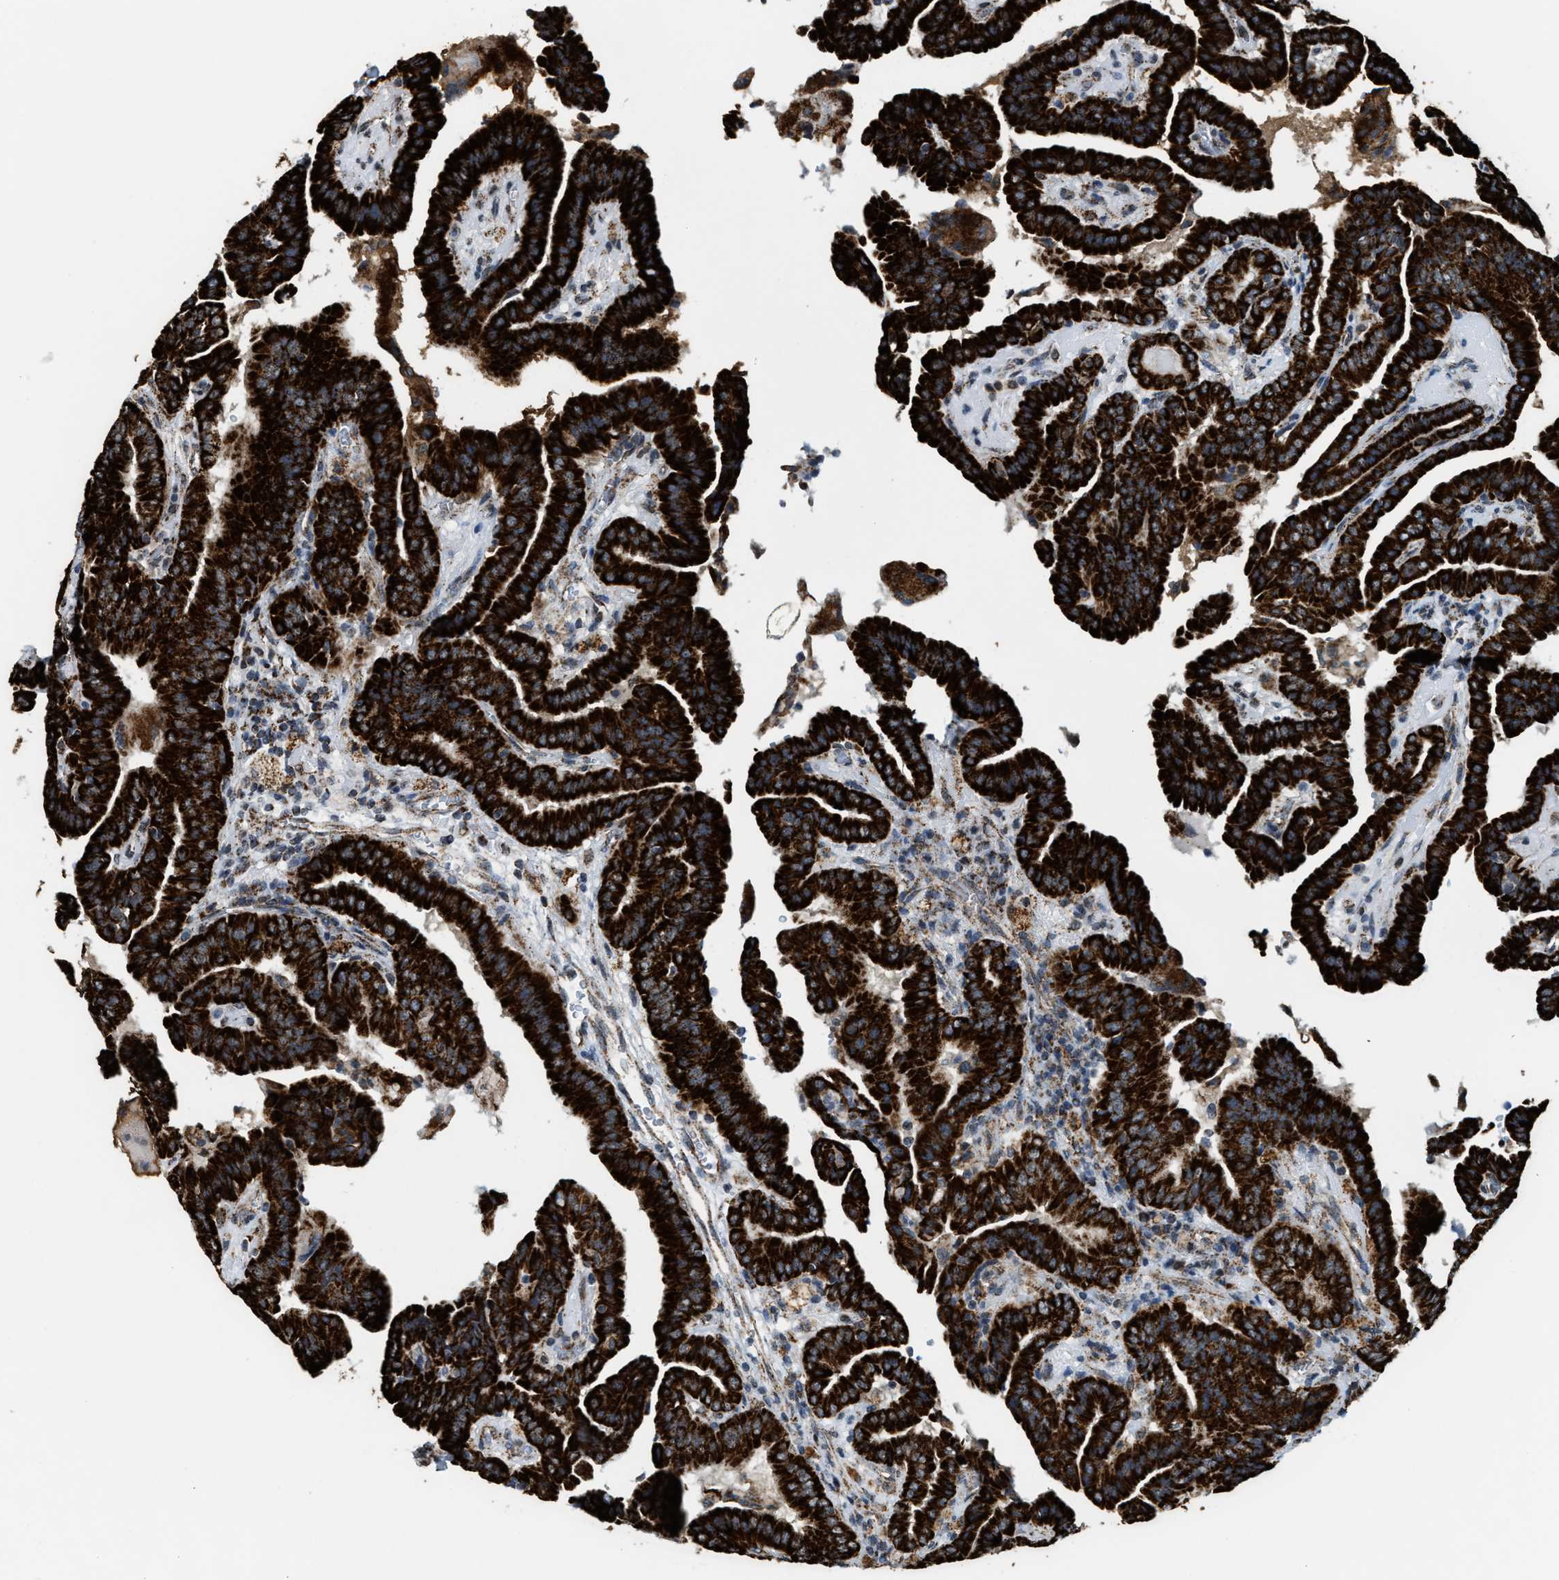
{"staining": {"intensity": "strong", "quantity": ">75%", "location": "cytoplasmic/membranous"}, "tissue": "thyroid cancer", "cell_type": "Tumor cells", "image_type": "cancer", "snomed": [{"axis": "morphology", "description": "Papillary adenocarcinoma, NOS"}, {"axis": "topography", "description": "Thyroid gland"}], "caption": "Thyroid papillary adenocarcinoma was stained to show a protein in brown. There is high levels of strong cytoplasmic/membranous expression in approximately >75% of tumor cells. (DAB = brown stain, brightfield microscopy at high magnification).", "gene": "HIBADH", "patient": {"sex": "male", "age": 33}}